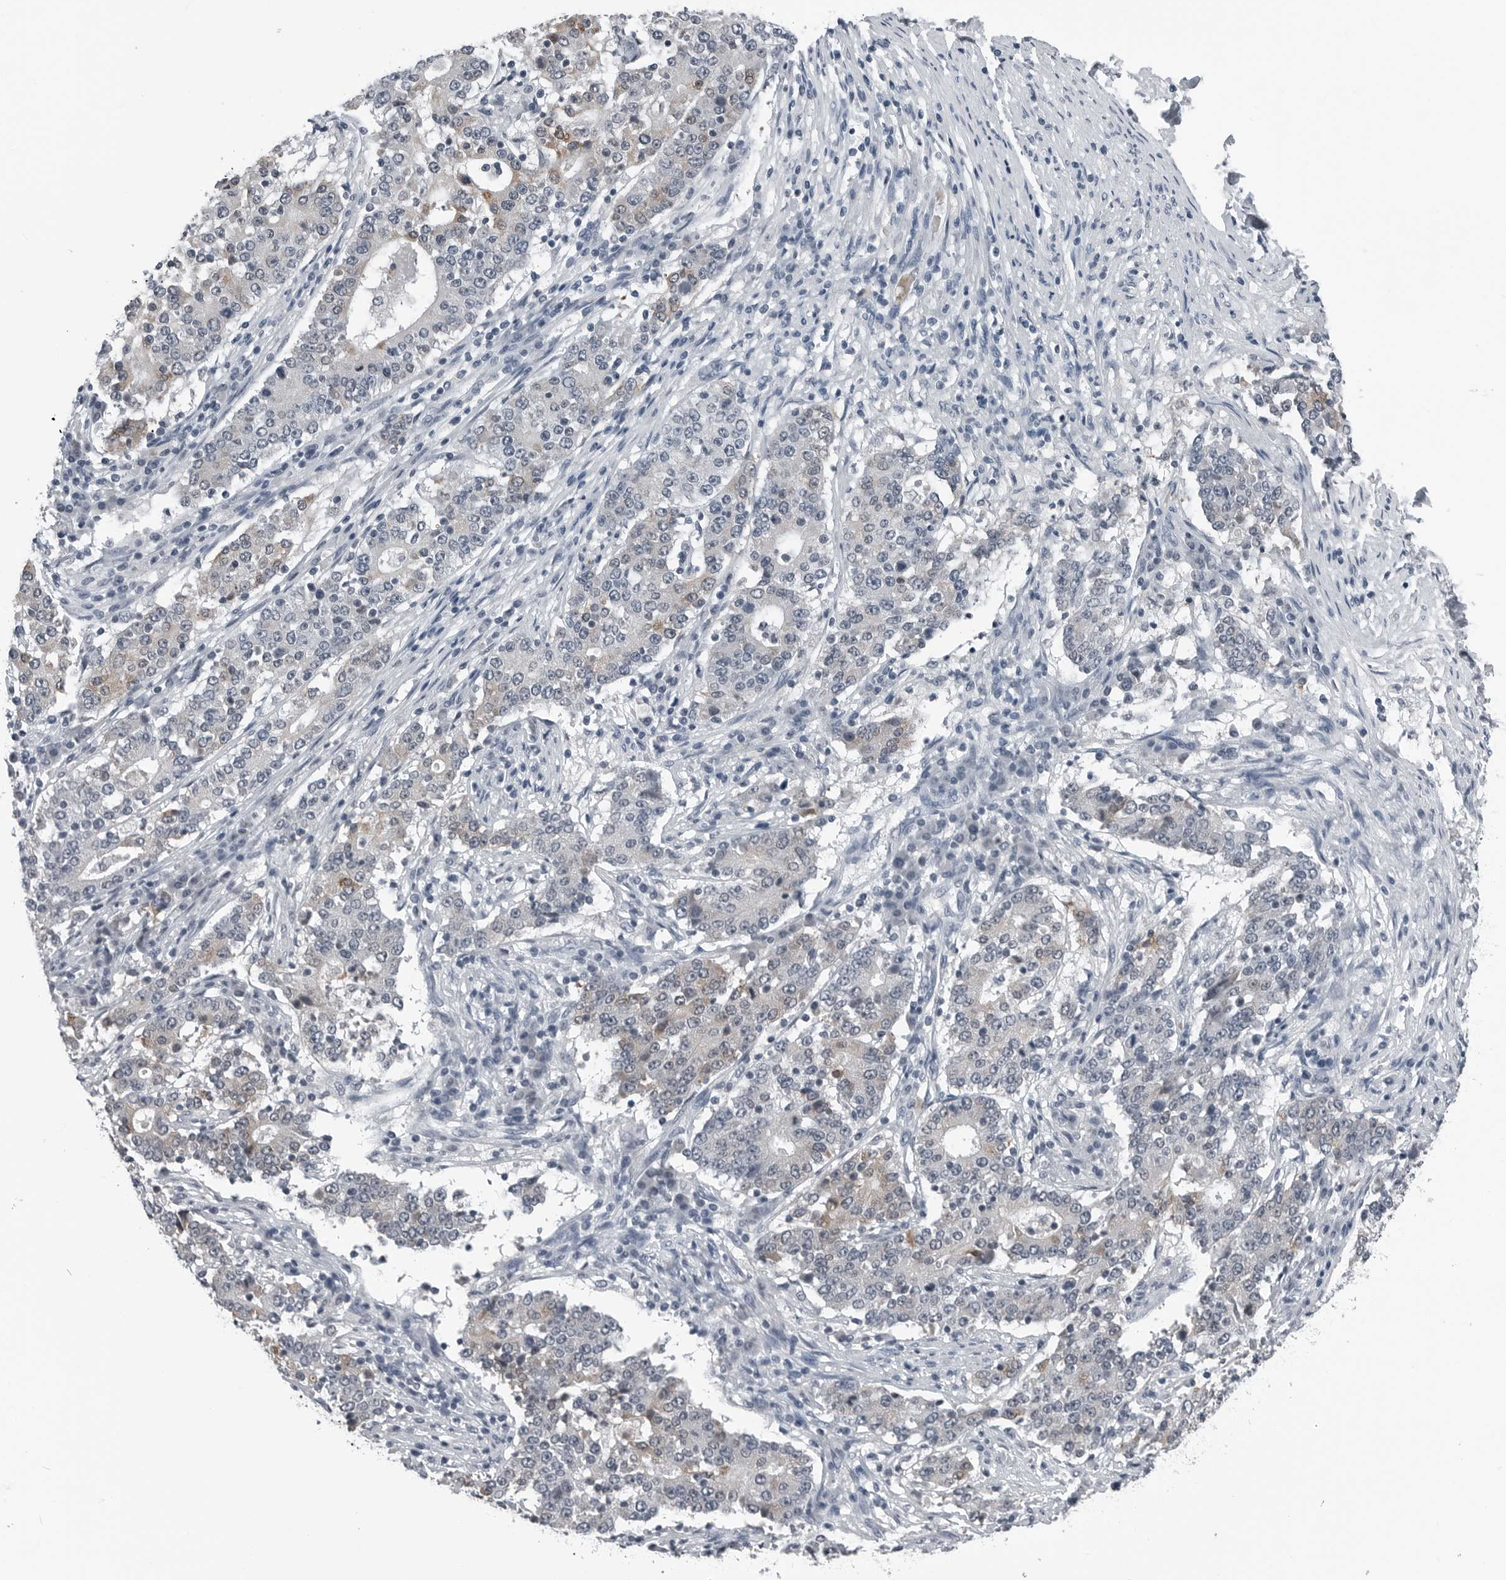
{"staining": {"intensity": "negative", "quantity": "none", "location": "none"}, "tissue": "stomach cancer", "cell_type": "Tumor cells", "image_type": "cancer", "snomed": [{"axis": "morphology", "description": "Adenocarcinoma, NOS"}, {"axis": "topography", "description": "Stomach"}], "caption": "DAB immunohistochemical staining of human stomach cancer reveals no significant expression in tumor cells.", "gene": "SPINK1", "patient": {"sex": "male", "age": 59}}